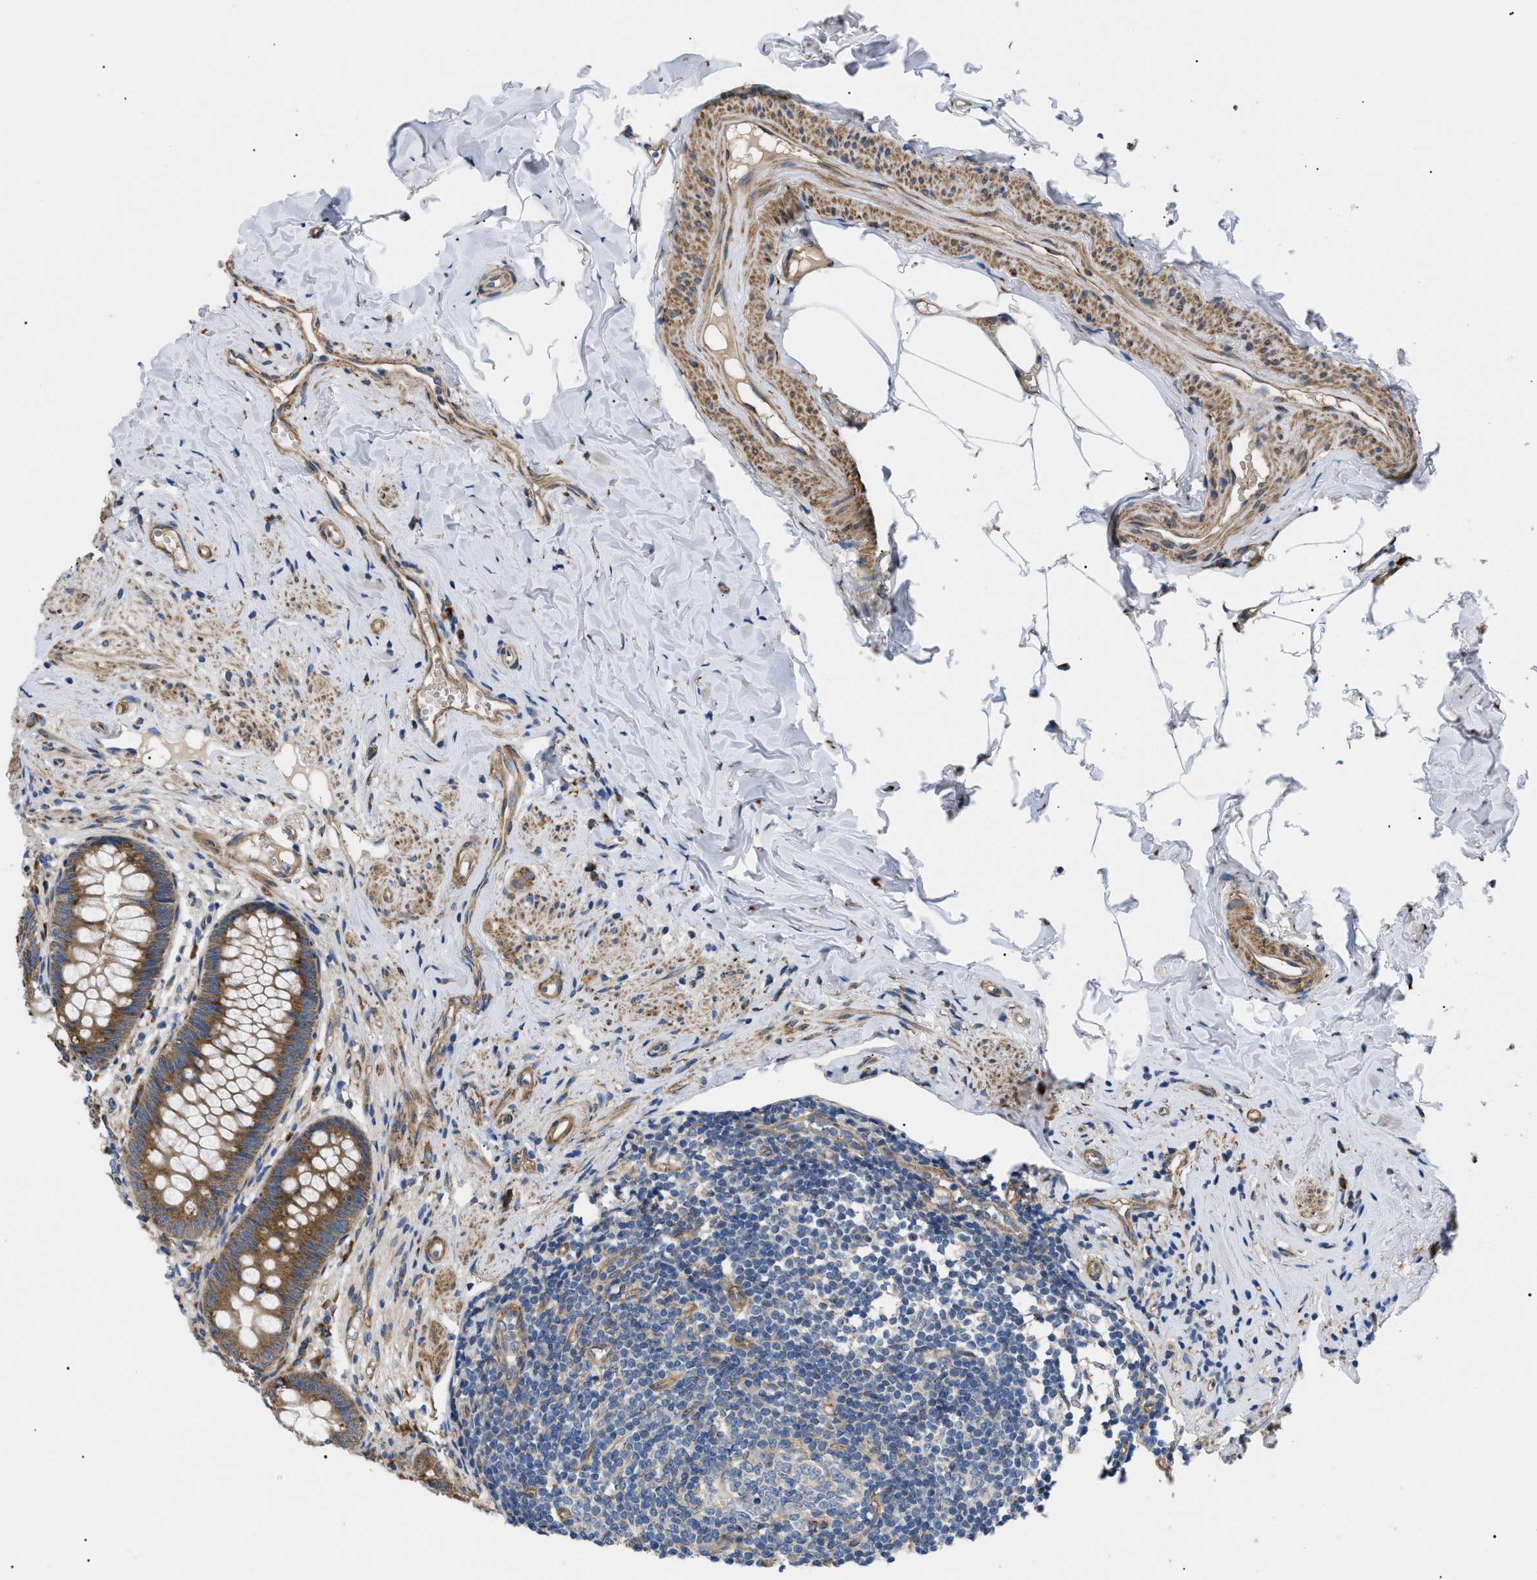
{"staining": {"intensity": "moderate", "quantity": ">75%", "location": "cytoplasmic/membranous"}, "tissue": "appendix", "cell_type": "Glandular cells", "image_type": "normal", "snomed": [{"axis": "morphology", "description": "Normal tissue, NOS"}, {"axis": "topography", "description": "Appendix"}], "caption": "Appendix stained for a protein reveals moderate cytoplasmic/membranous positivity in glandular cells. Nuclei are stained in blue.", "gene": "MYO10", "patient": {"sex": "male", "age": 56}}